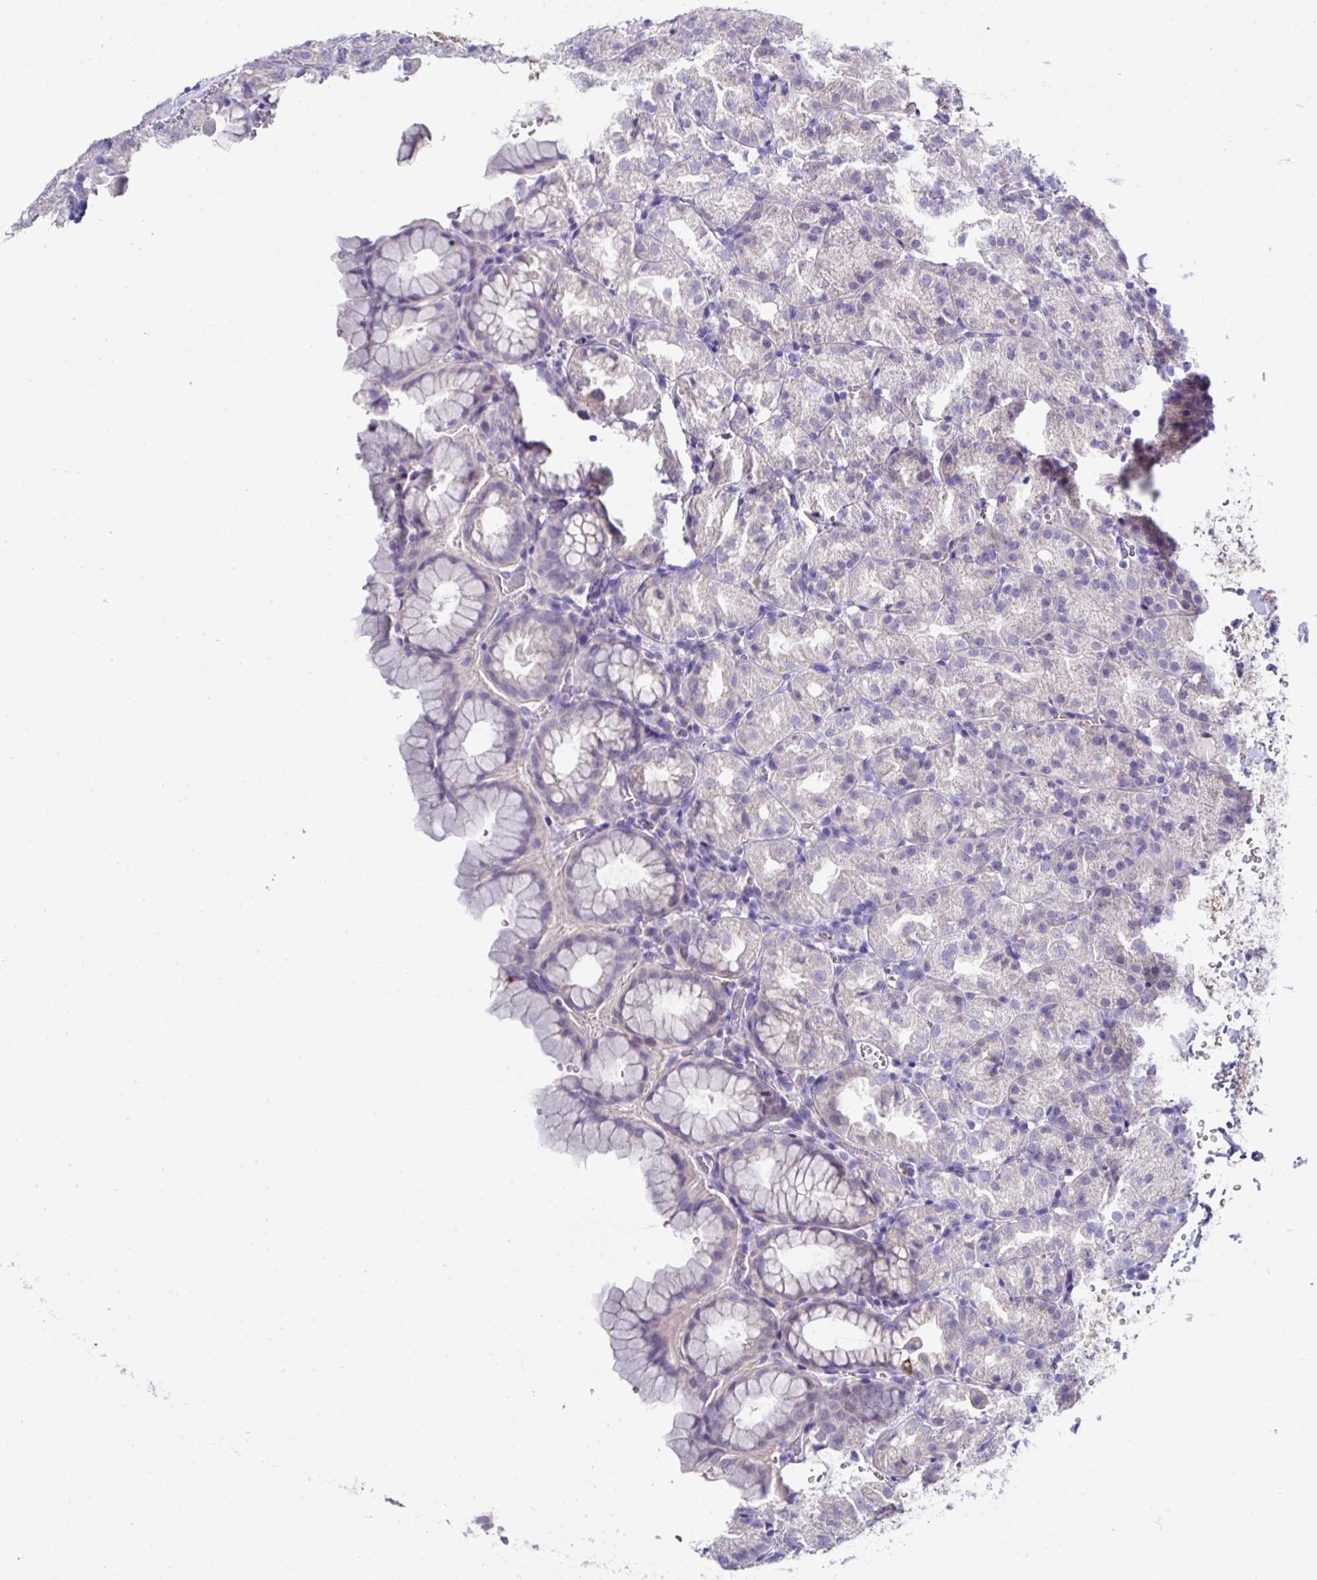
{"staining": {"intensity": "weak", "quantity": "<25%", "location": "cytoplasmic/membranous"}, "tissue": "stomach", "cell_type": "Glandular cells", "image_type": "normal", "snomed": [{"axis": "morphology", "description": "Normal tissue, NOS"}, {"axis": "topography", "description": "Stomach, upper"}], "caption": "This is an immunohistochemistry (IHC) histopathology image of benign human stomach. There is no positivity in glandular cells.", "gene": "CLDN1", "patient": {"sex": "female", "age": 81}}